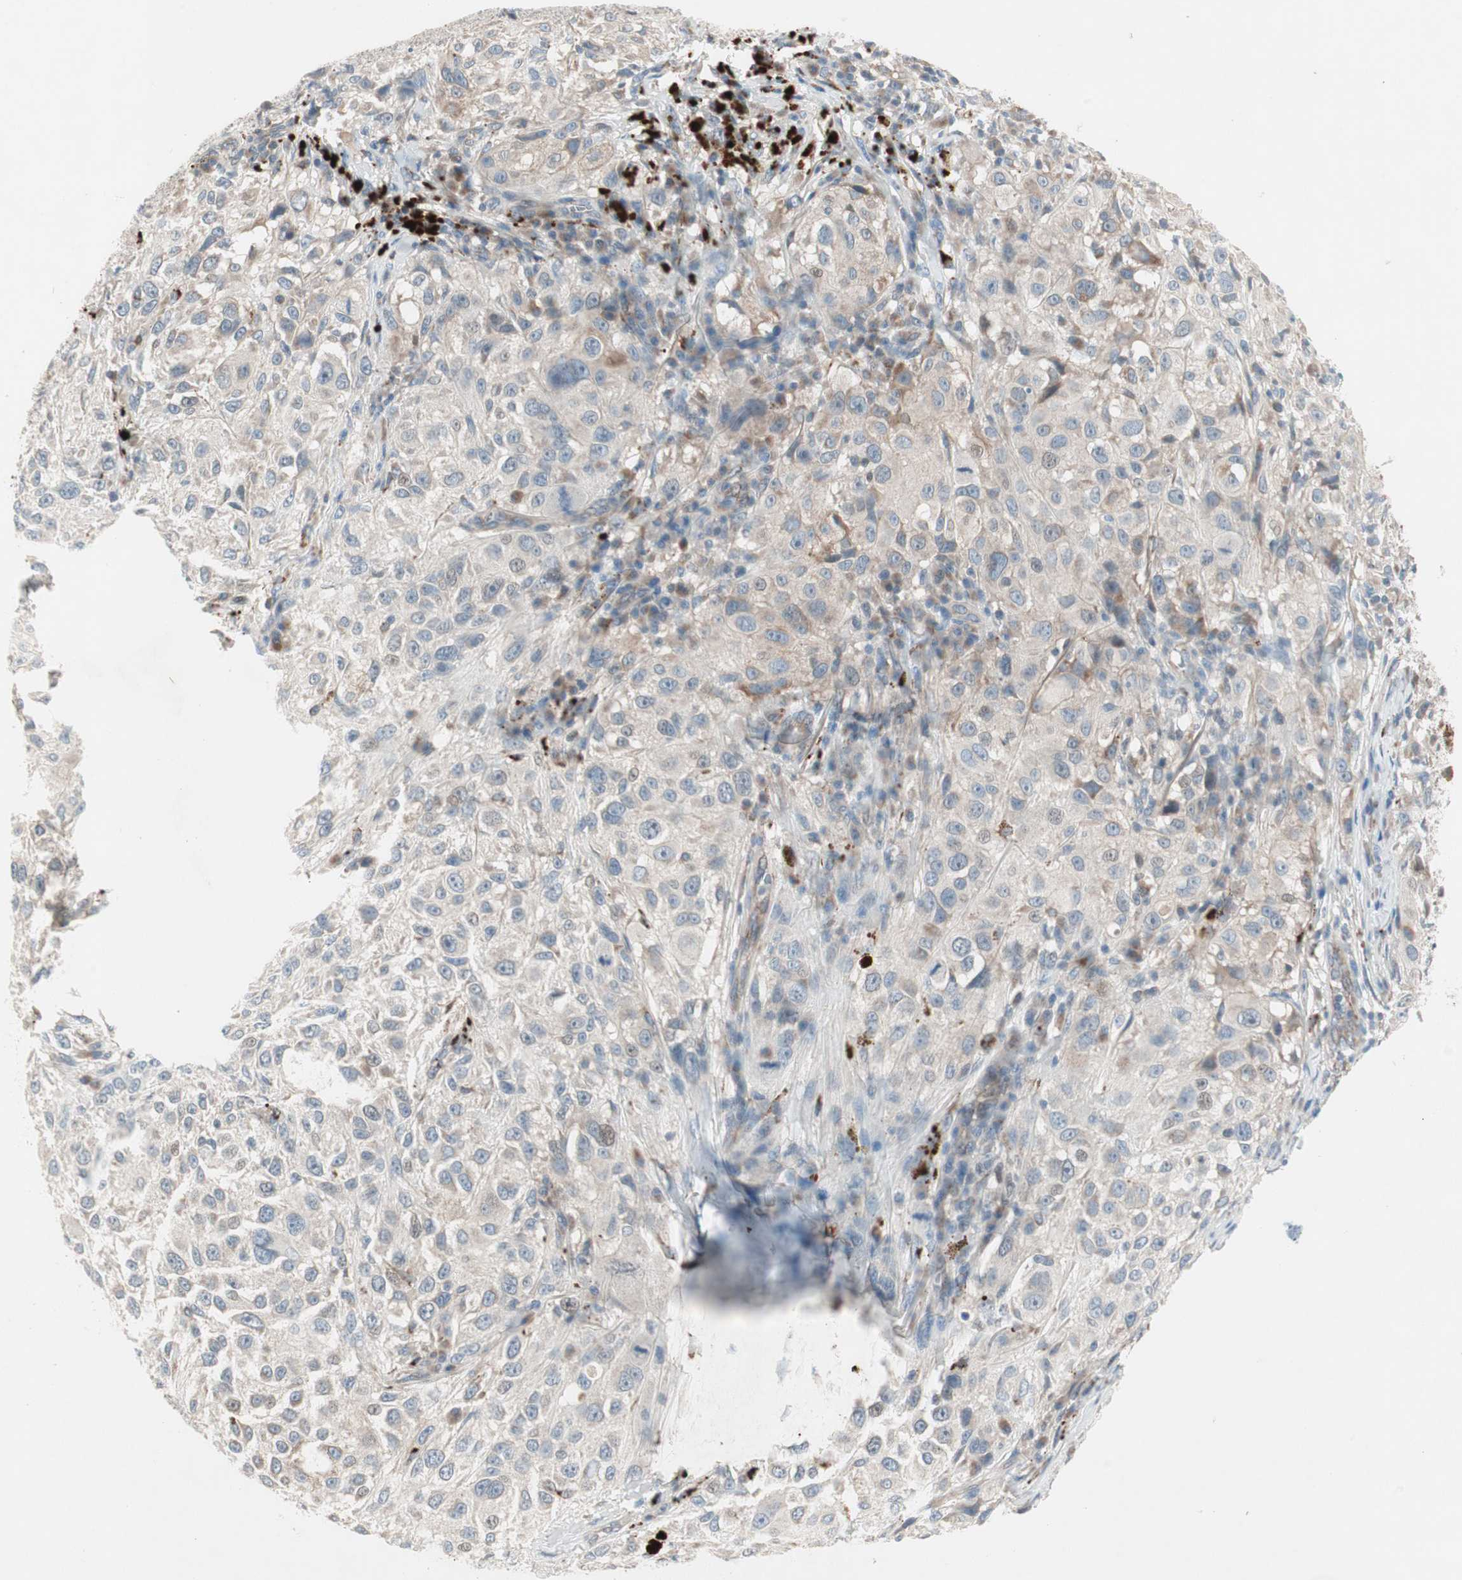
{"staining": {"intensity": "weak", "quantity": "25%-75%", "location": "cytoplasmic/membranous"}, "tissue": "melanoma", "cell_type": "Tumor cells", "image_type": "cancer", "snomed": [{"axis": "morphology", "description": "Necrosis, NOS"}, {"axis": "morphology", "description": "Malignant melanoma, NOS"}, {"axis": "topography", "description": "Skin"}], "caption": "A low amount of weak cytoplasmic/membranous expression is seen in about 25%-75% of tumor cells in malignant melanoma tissue.", "gene": "FGFR4", "patient": {"sex": "female", "age": 87}}